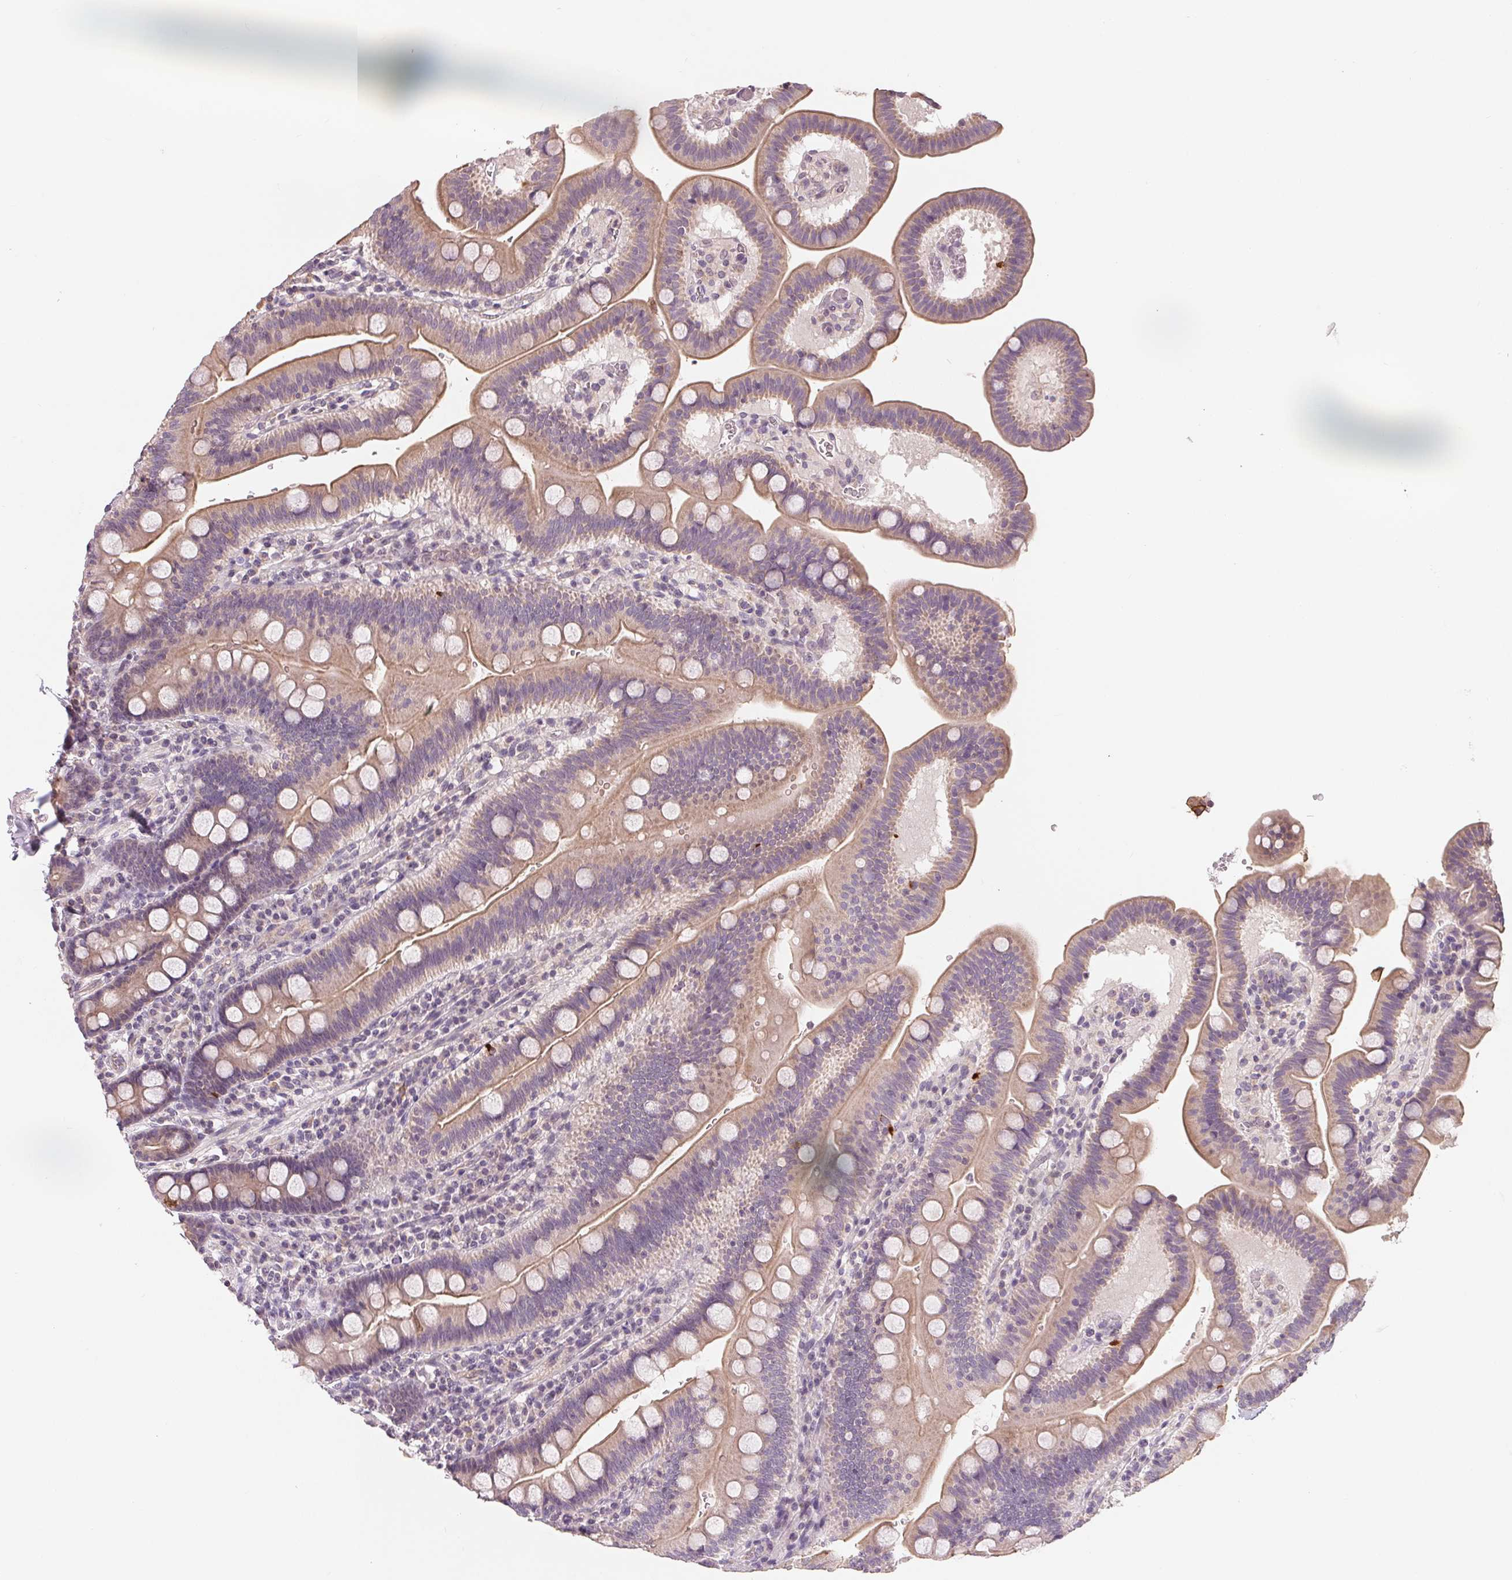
{"staining": {"intensity": "moderate", "quantity": ">75%", "location": "cytoplasmic/membranous"}, "tissue": "duodenum", "cell_type": "Glandular cells", "image_type": "normal", "snomed": [{"axis": "morphology", "description": "Normal tissue, NOS"}, {"axis": "topography", "description": "Pancreas"}, {"axis": "topography", "description": "Duodenum"}], "caption": "Immunohistochemical staining of normal human duodenum demonstrates >75% levels of moderate cytoplasmic/membranous protein positivity in approximately >75% of glandular cells. (IHC, brightfield microscopy, high magnification).", "gene": "AQP8", "patient": {"sex": "male", "age": 59}}